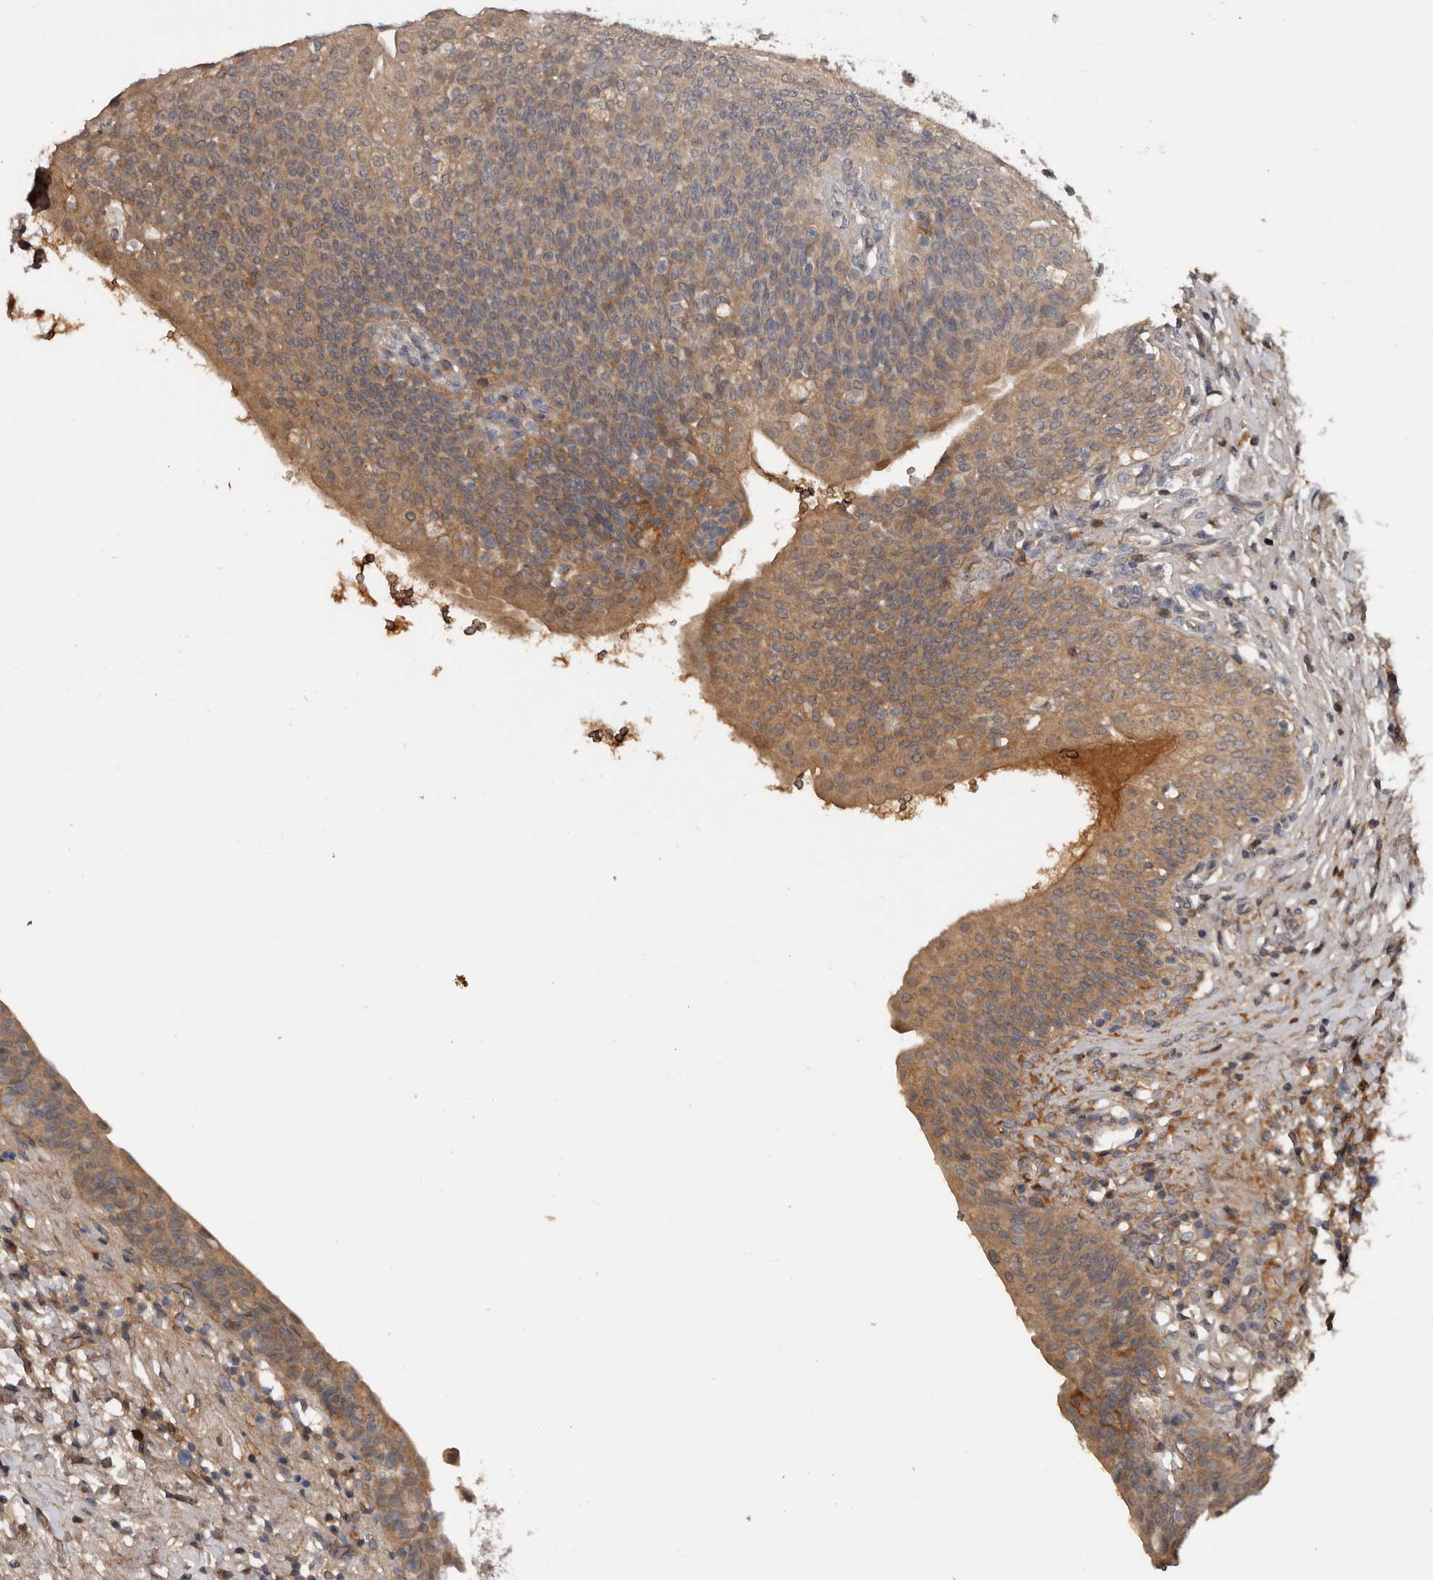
{"staining": {"intensity": "moderate", "quantity": ">75%", "location": "cytoplasmic/membranous"}, "tissue": "urinary bladder", "cell_type": "Urothelial cells", "image_type": "normal", "snomed": [{"axis": "morphology", "description": "Normal tissue, NOS"}, {"axis": "topography", "description": "Urinary bladder"}], "caption": "Immunohistochemical staining of normal human urinary bladder exhibits moderate cytoplasmic/membranous protein positivity in approximately >75% of urothelial cells.", "gene": "DNAJB4", "patient": {"sex": "male", "age": 83}}